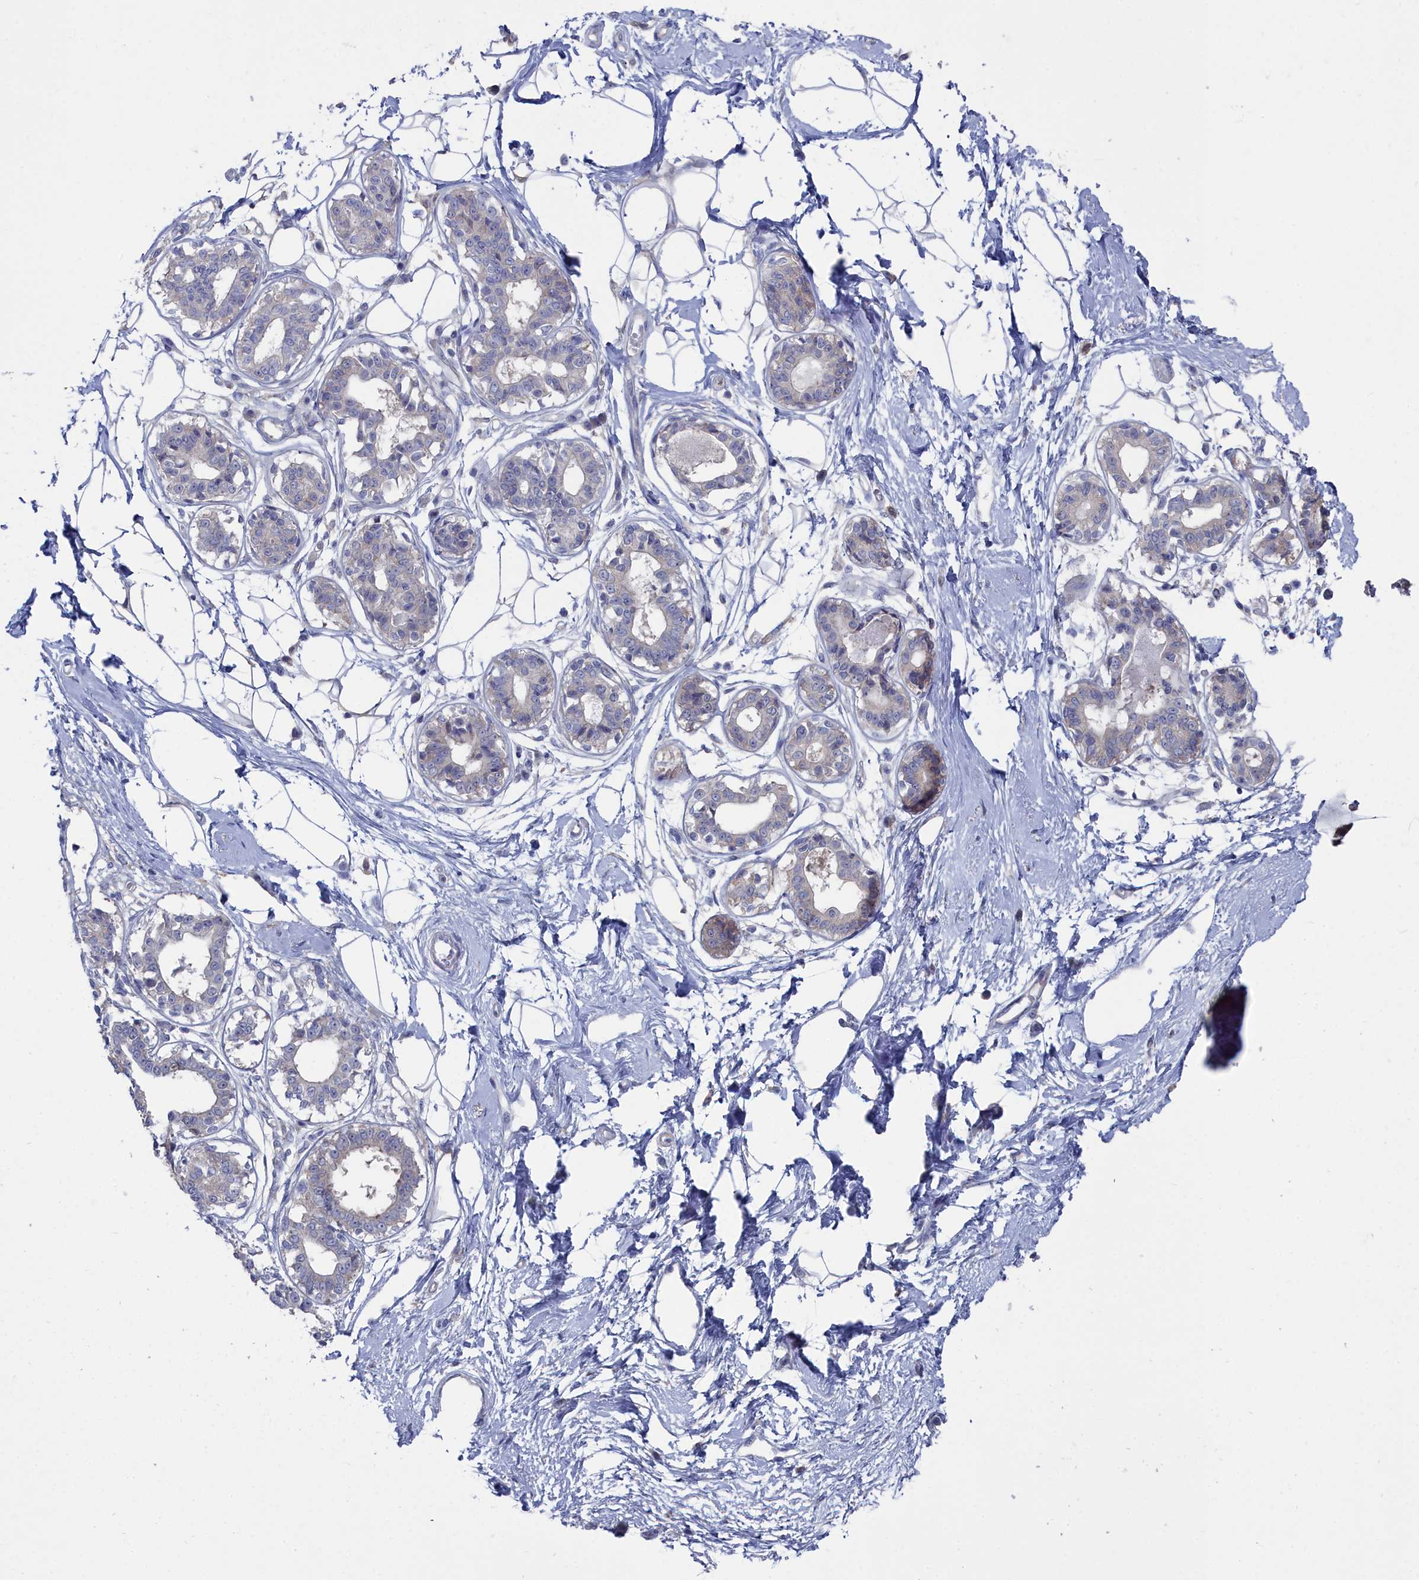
{"staining": {"intensity": "negative", "quantity": "none", "location": "none"}, "tissue": "breast", "cell_type": "Adipocytes", "image_type": "normal", "snomed": [{"axis": "morphology", "description": "Normal tissue, NOS"}, {"axis": "topography", "description": "Breast"}], "caption": "This is a micrograph of IHC staining of unremarkable breast, which shows no positivity in adipocytes. The staining is performed using DAB (3,3'-diaminobenzidine) brown chromogen with nuclei counter-stained in using hematoxylin.", "gene": "CCDC149", "patient": {"sex": "female", "age": 45}}